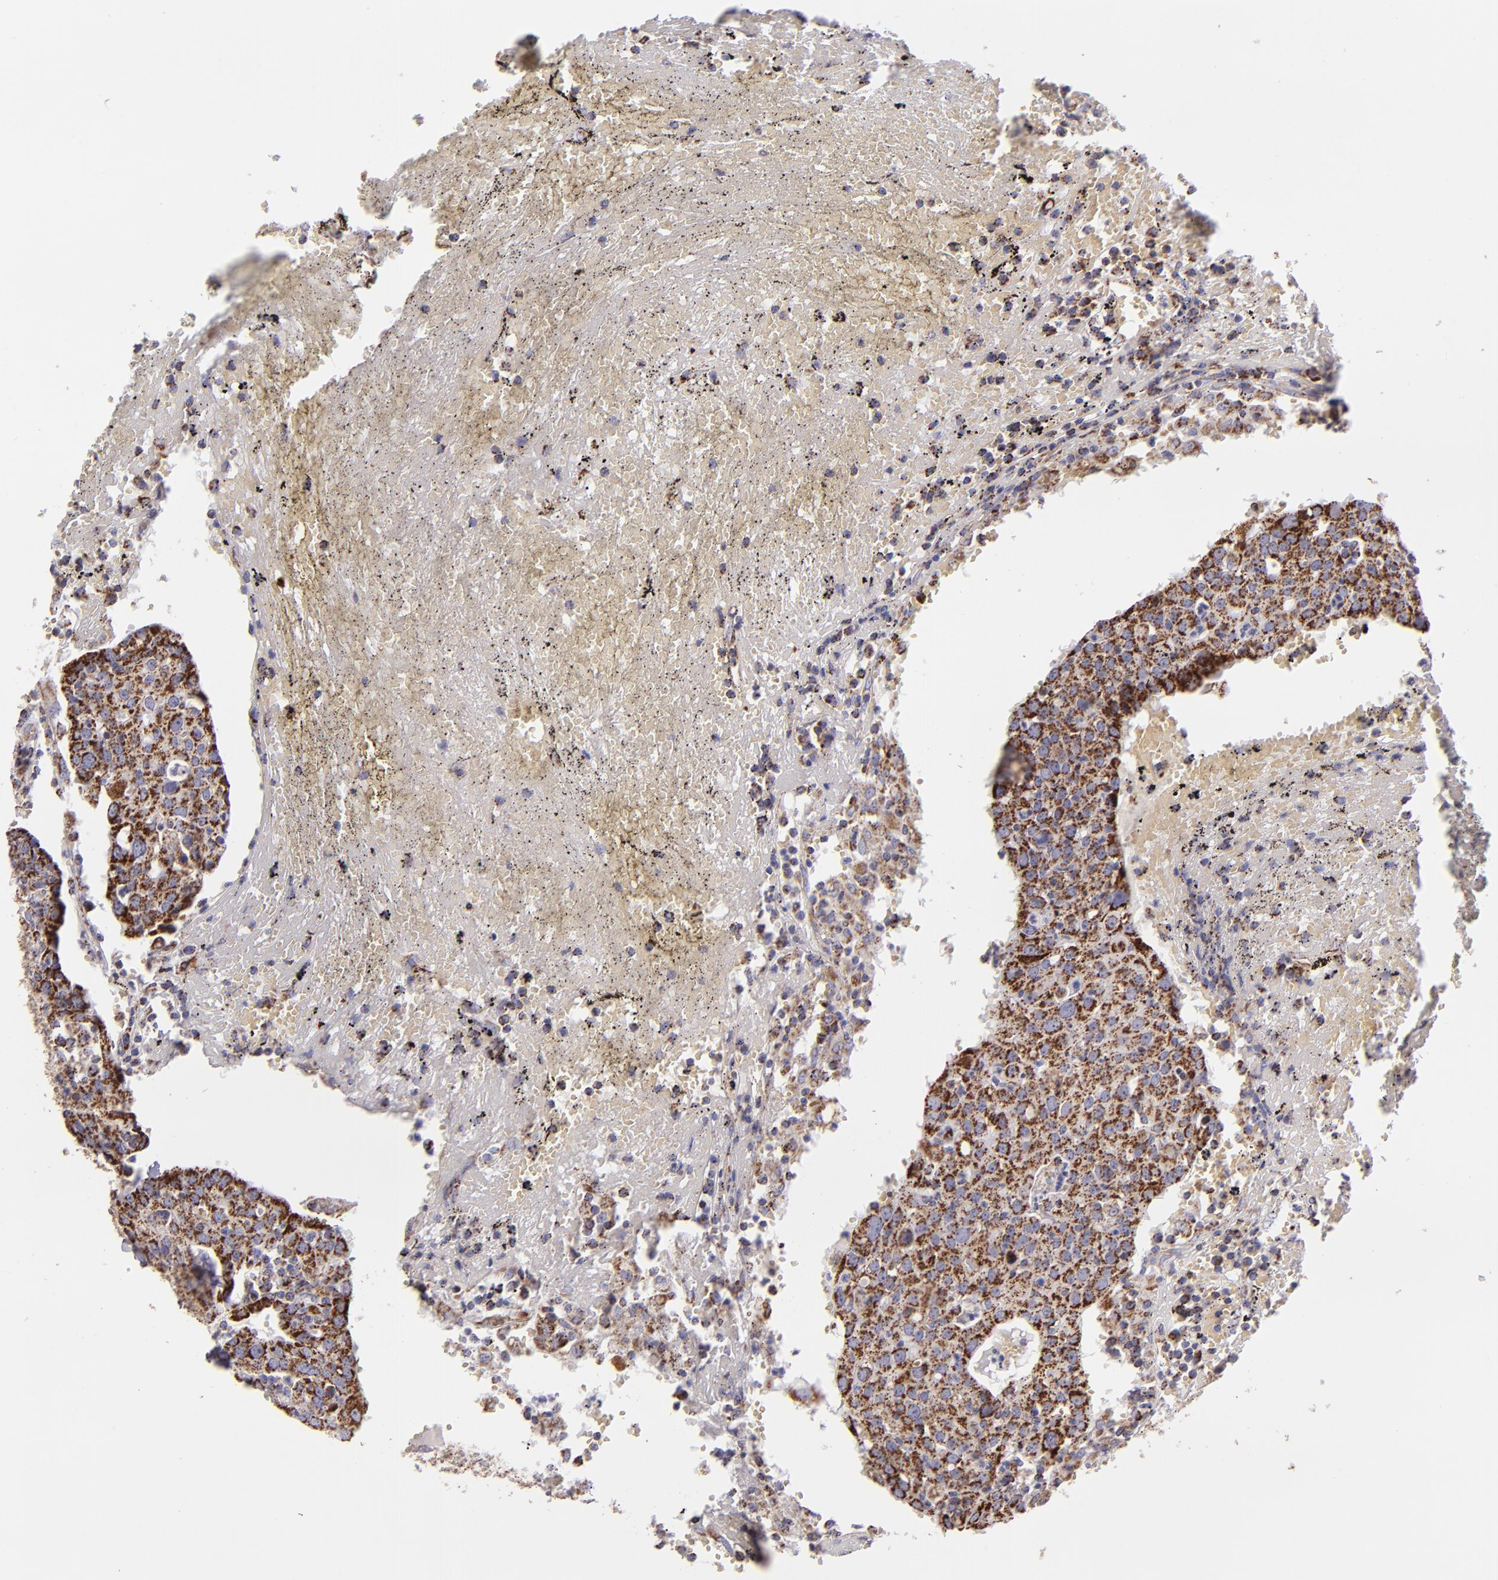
{"staining": {"intensity": "moderate", "quantity": ">75%", "location": "cytoplasmic/membranous"}, "tissue": "head and neck cancer", "cell_type": "Tumor cells", "image_type": "cancer", "snomed": [{"axis": "morphology", "description": "Adenocarcinoma, NOS"}, {"axis": "topography", "description": "Salivary gland"}, {"axis": "topography", "description": "Head-Neck"}], "caption": "Approximately >75% of tumor cells in head and neck adenocarcinoma demonstrate moderate cytoplasmic/membranous protein positivity as visualized by brown immunohistochemical staining.", "gene": "HSPD1", "patient": {"sex": "female", "age": 65}}